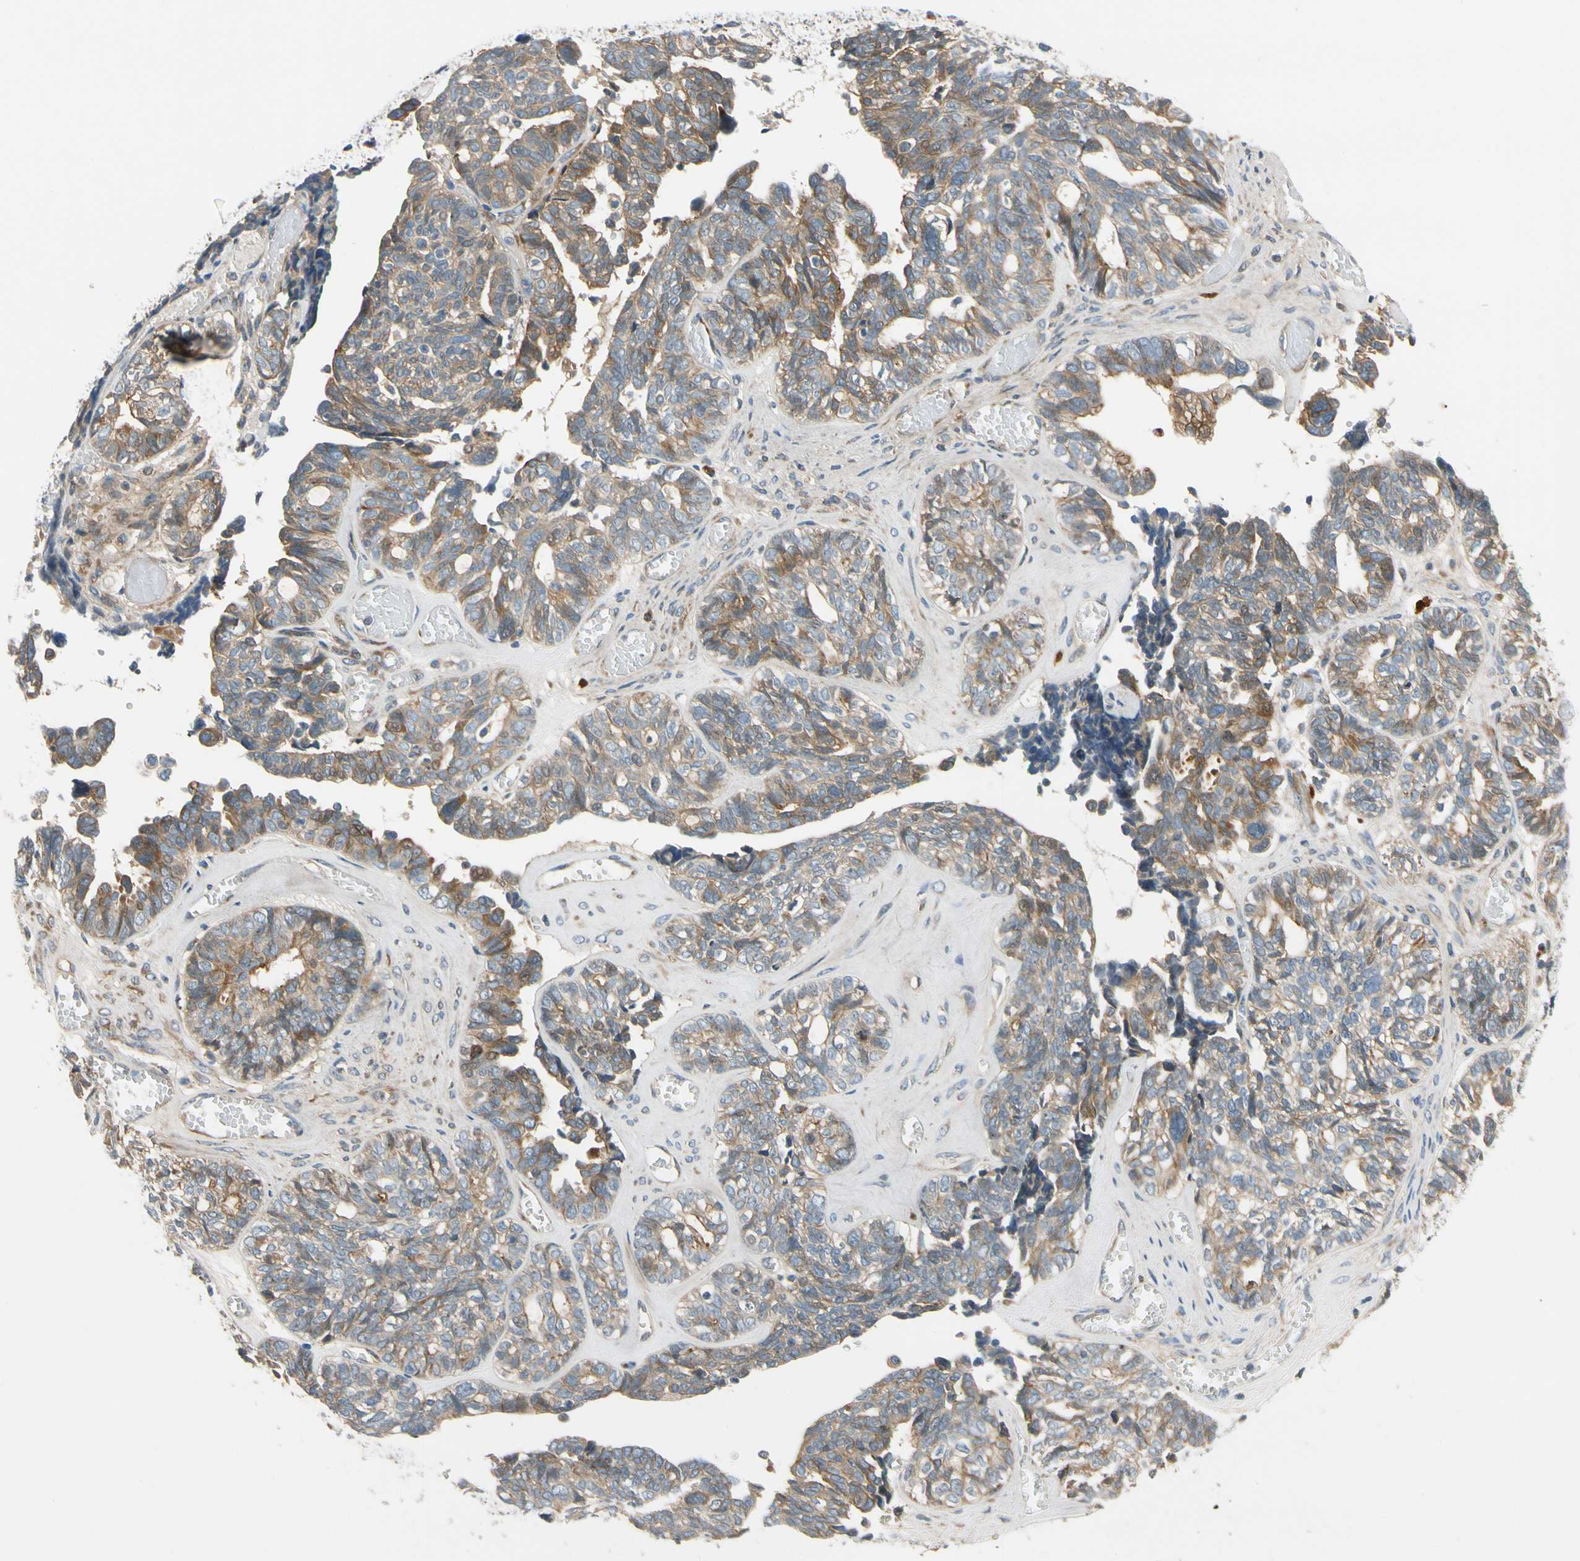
{"staining": {"intensity": "moderate", "quantity": ">75%", "location": "cytoplasmic/membranous"}, "tissue": "ovarian cancer", "cell_type": "Tumor cells", "image_type": "cancer", "snomed": [{"axis": "morphology", "description": "Cystadenocarcinoma, serous, NOS"}, {"axis": "topography", "description": "Ovary"}], "caption": "Tumor cells demonstrate medium levels of moderate cytoplasmic/membranous expression in approximately >75% of cells in human serous cystadenocarcinoma (ovarian).", "gene": "MST1R", "patient": {"sex": "female", "age": 79}}